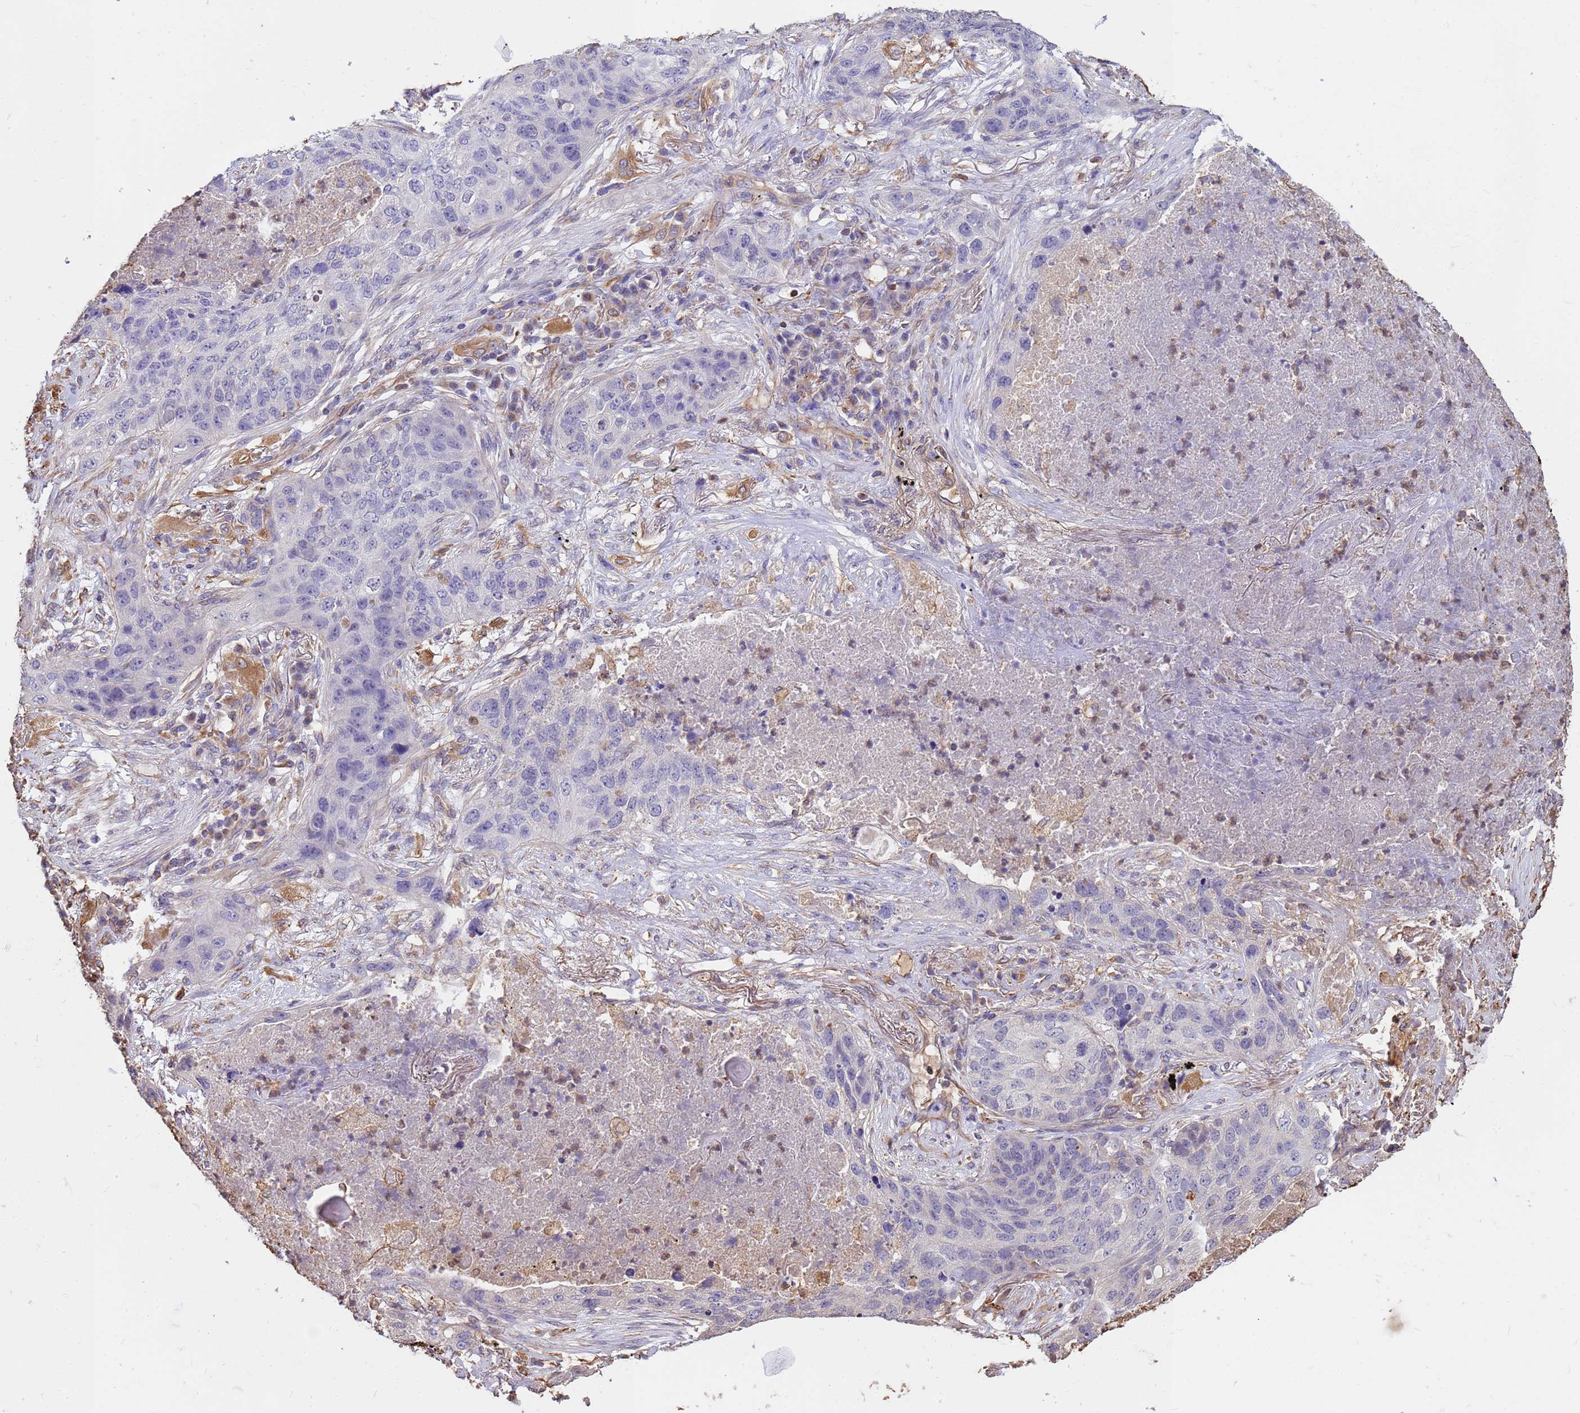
{"staining": {"intensity": "negative", "quantity": "none", "location": "none"}, "tissue": "lung cancer", "cell_type": "Tumor cells", "image_type": "cancer", "snomed": [{"axis": "morphology", "description": "Squamous cell carcinoma, NOS"}, {"axis": "topography", "description": "Lung"}], "caption": "IHC image of neoplastic tissue: human squamous cell carcinoma (lung) stained with DAB (3,3'-diaminobenzidine) exhibits no significant protein expression in tumor cells.", "gene": "TCEAL3", "patient": {"sex": "female", "age": 63}}